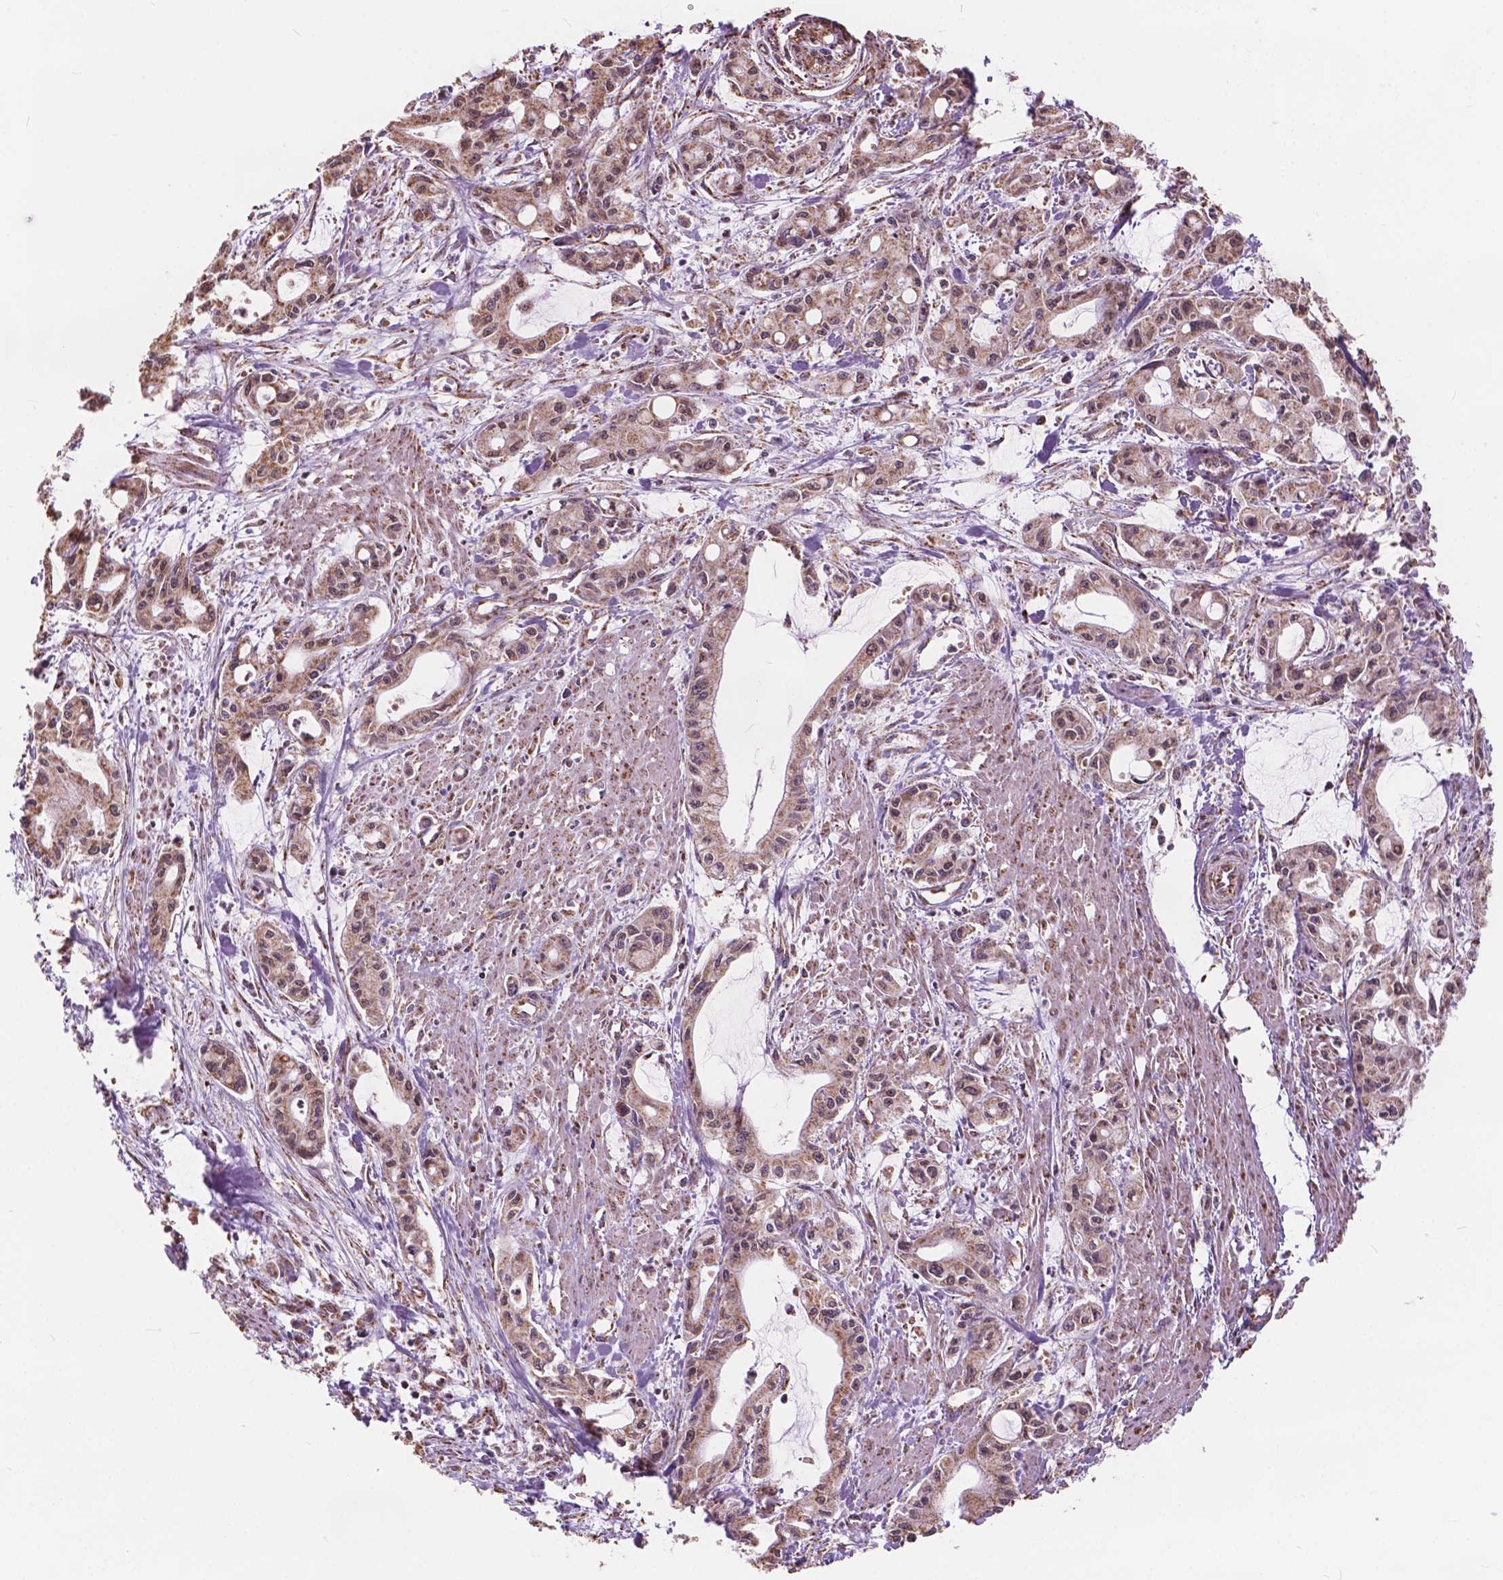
{"staining": {"intensity": "weak", "quantity": ">75%", "location": "cytoplasmic/membranous,nuclear"}, "tissue": "pancreatic cancer", "cell_type": "Tumor cells", "image_type": "cancer", "snomed": [{"axis": "morphology", "description": "Adenocarcinoma, NOS"}, {"axis": "topography", "description": "Pancreas"}], "caption": "There is low levels of weak cytoplasmic/membranous and nuclear positivity in tumor cells of adenocarcinoma (pancreatic), as demonstrated by immunohistochemical staining (brown color).", "gene": "SCOC", "patient": {"sex": "male", "age": 48}}